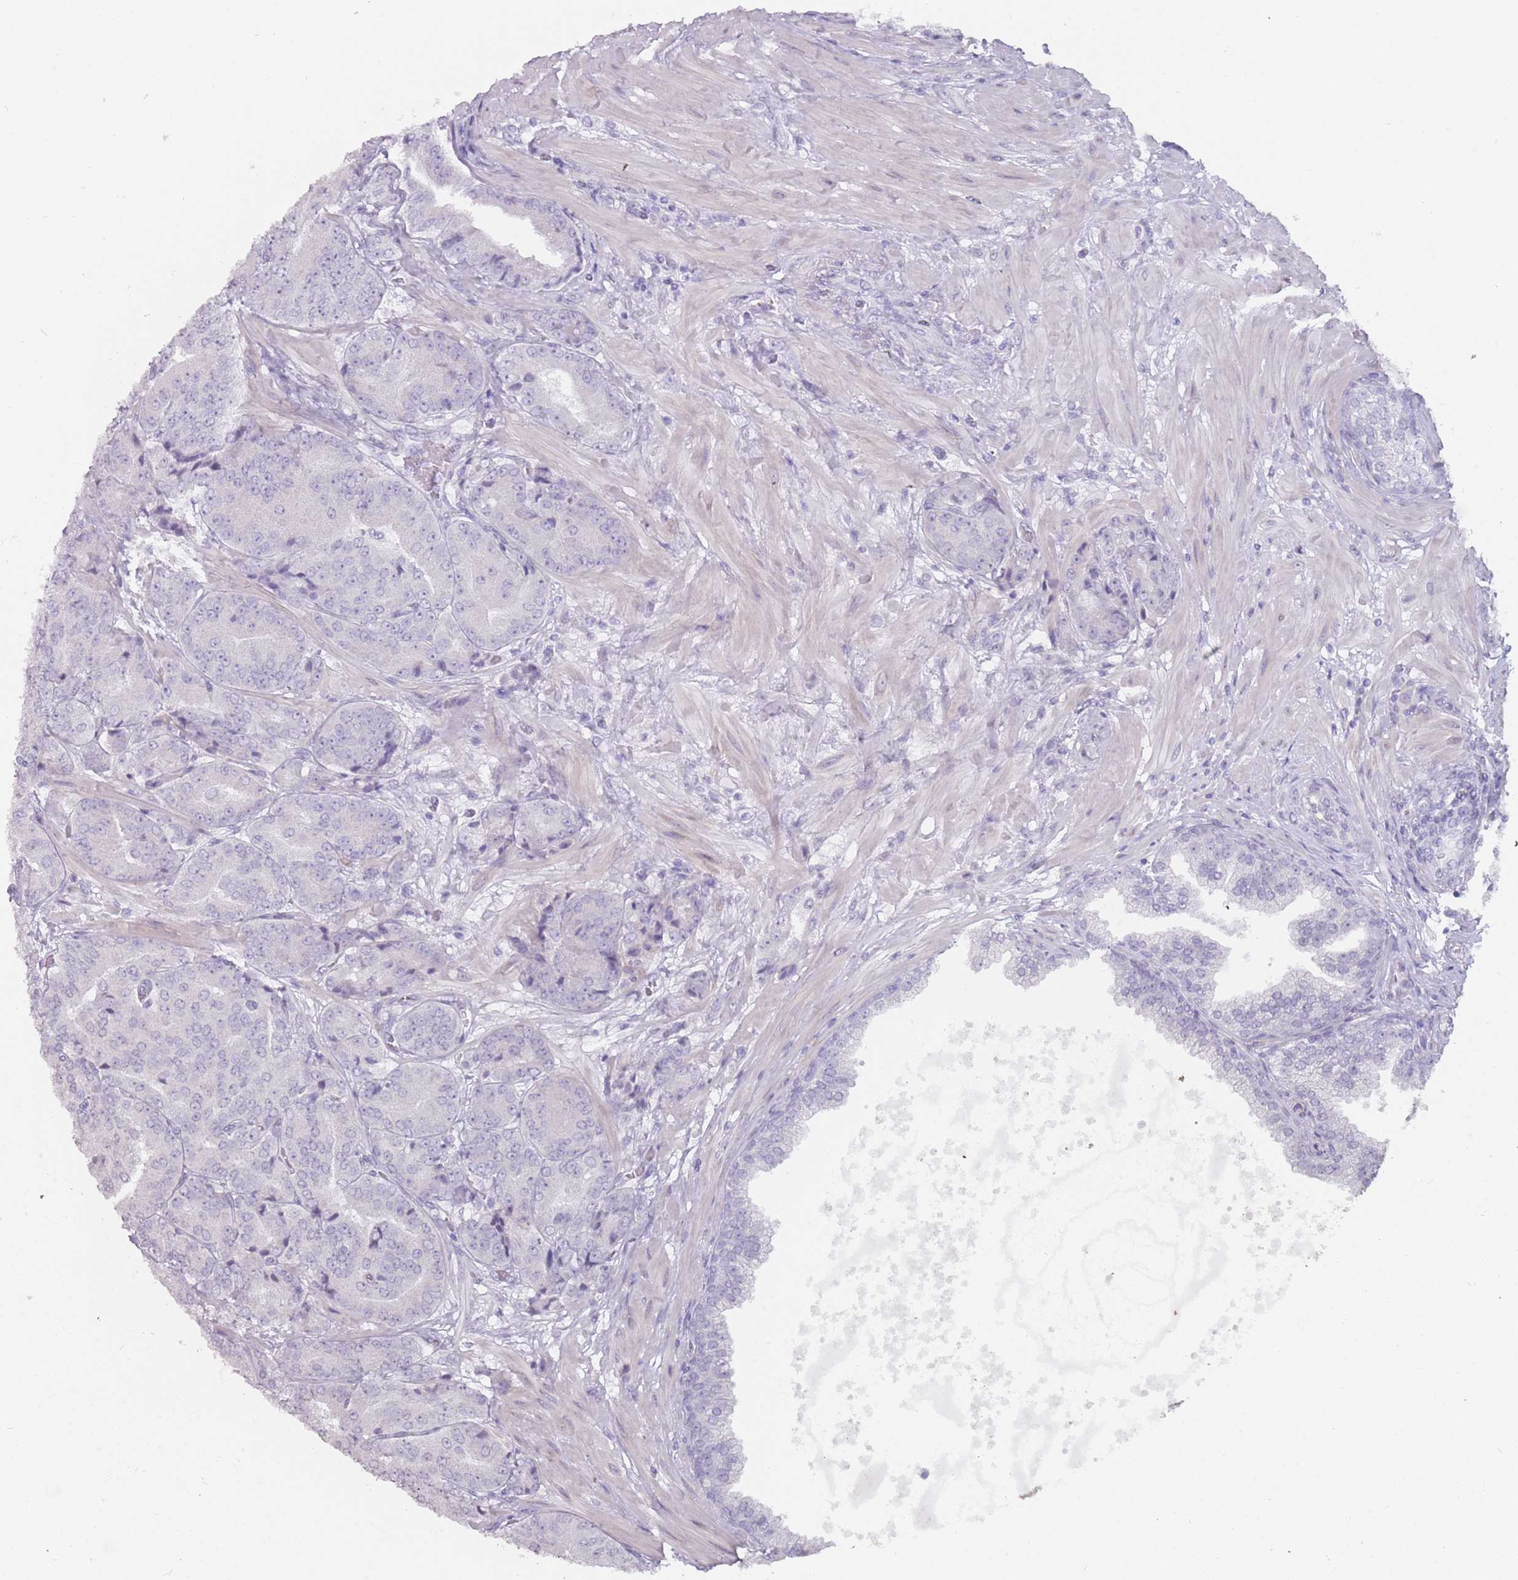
{"staining": {"intensity": "negative", "quantity": "none", "location": "none"}, "tissue": "prostate cancer", "cell_type": "Tumor cells", "image_type": "cancer", "snomed": [{"axis": "morphology", "description": "Adenocarcinoma, High grade"}, {"axis": "topography", "description": "Prostate"}], "caption": "This is an immunohistochemistry micrograph of human prostate cancer (high-grade adenocarcinoma). There is no expression in tumor cells.", "gene": "DDX4", "patient": {"sex": "male", "age": 63}}